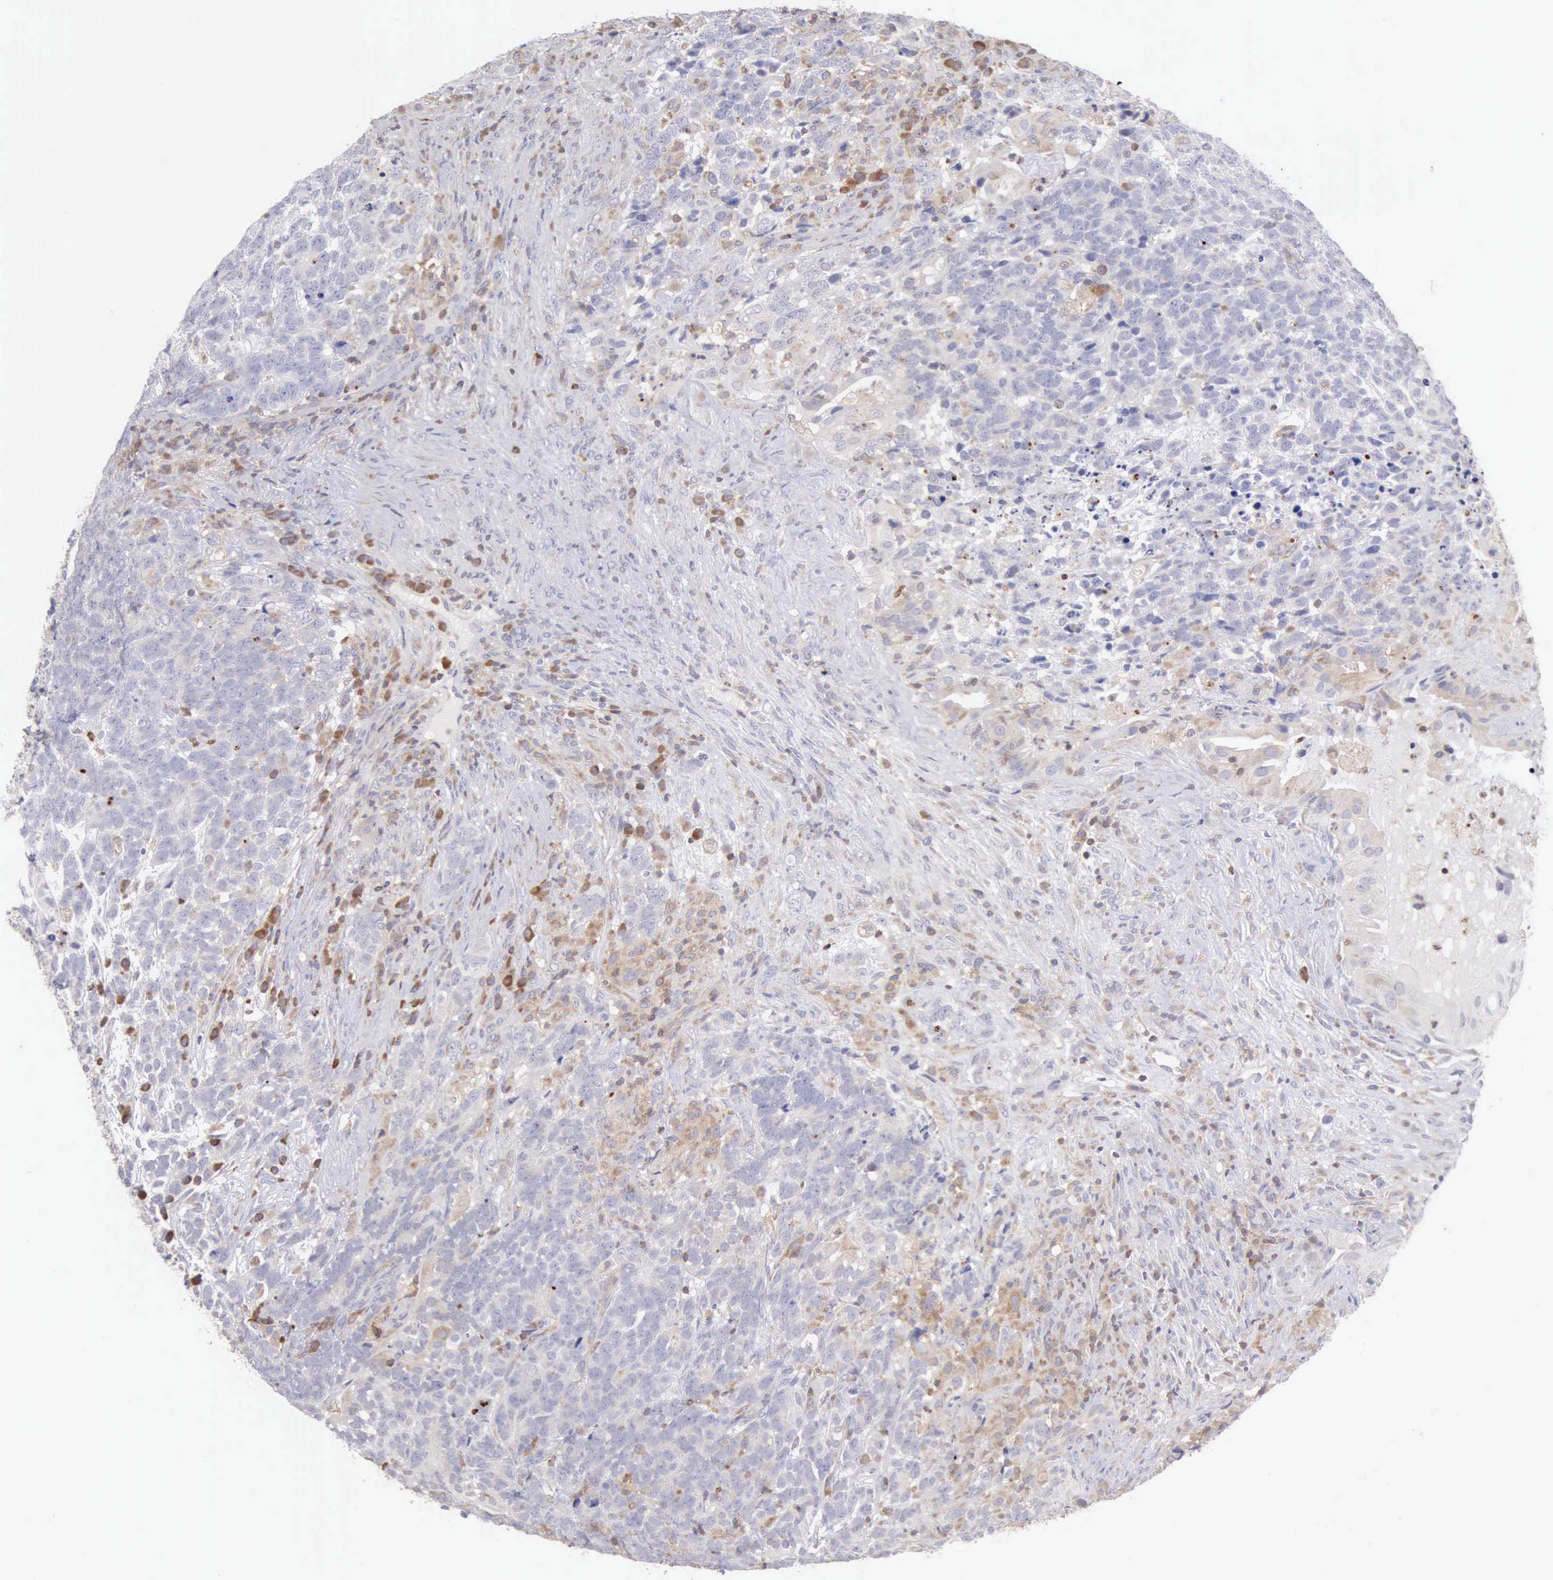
{"staining": {"intensity": "negative", "quantity": "none", "location": "none"}, "tissue": "testis cancer", "cell_type": "Tumor cells", "image_type": "cancer", "snomed": [{"axis": "morphology", "description": "Carcinoma, Embryonal, NOS"}, {"axis": "topography", "description": "Testis"}], "caption": "Immunohistochemistry (IHC) histopathology image of neoplastic tissue: human testis cancer (embryonal carcinoma) stained with DAB demonstrates no significant protein staining in tumor cells. Nuclei are stained in blue.", "gene": "SASH3", "patient": {"sex": "male", "age": 26}}